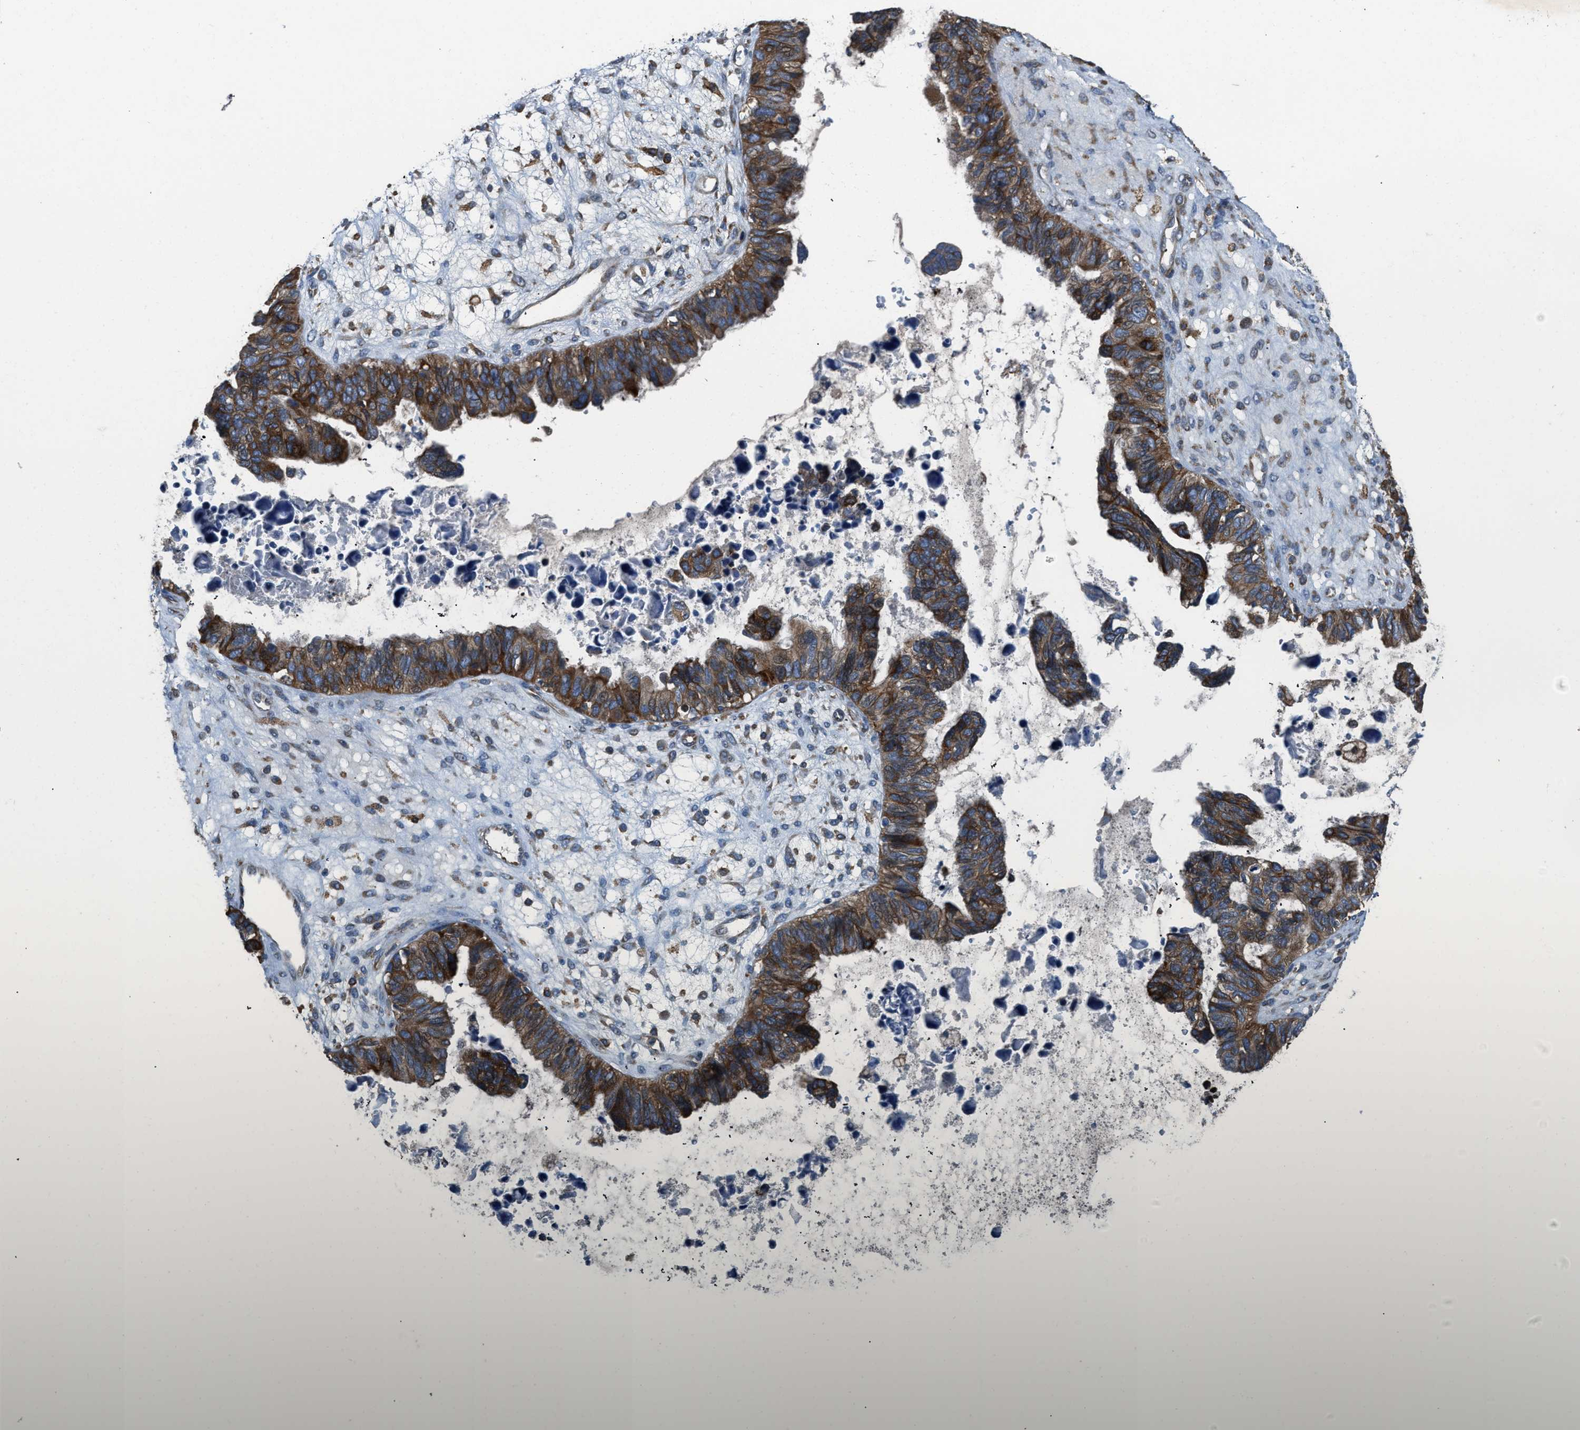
{"staining": {"intensity": "strong", "quantity": ">75%", "location": "cytoplasmic/membranous"}, "tissue": "ovarian cancer", "cell_type": "Tumor cells", "image_type": "cancer", "snomed": [{"axis": "morphology", "description": "Cystadenocarcinoma, serous, NOS"}, {"axis": "topography", "description": "Ovary"}], "caption": "Protein expression analysis of ovarian cancer (serous cystadenocarcinoma) reveals strong cytoplasmic/membranous expression in about >75% of tumor cells. Using DAB (3,3'-diaminobenzidine) (brown) and hematoxylin (blue) stains, captured at high magnification using brightfield microscopy.", "gene": "TMEM68", "patient": {"sex": "female", "age": 79}}